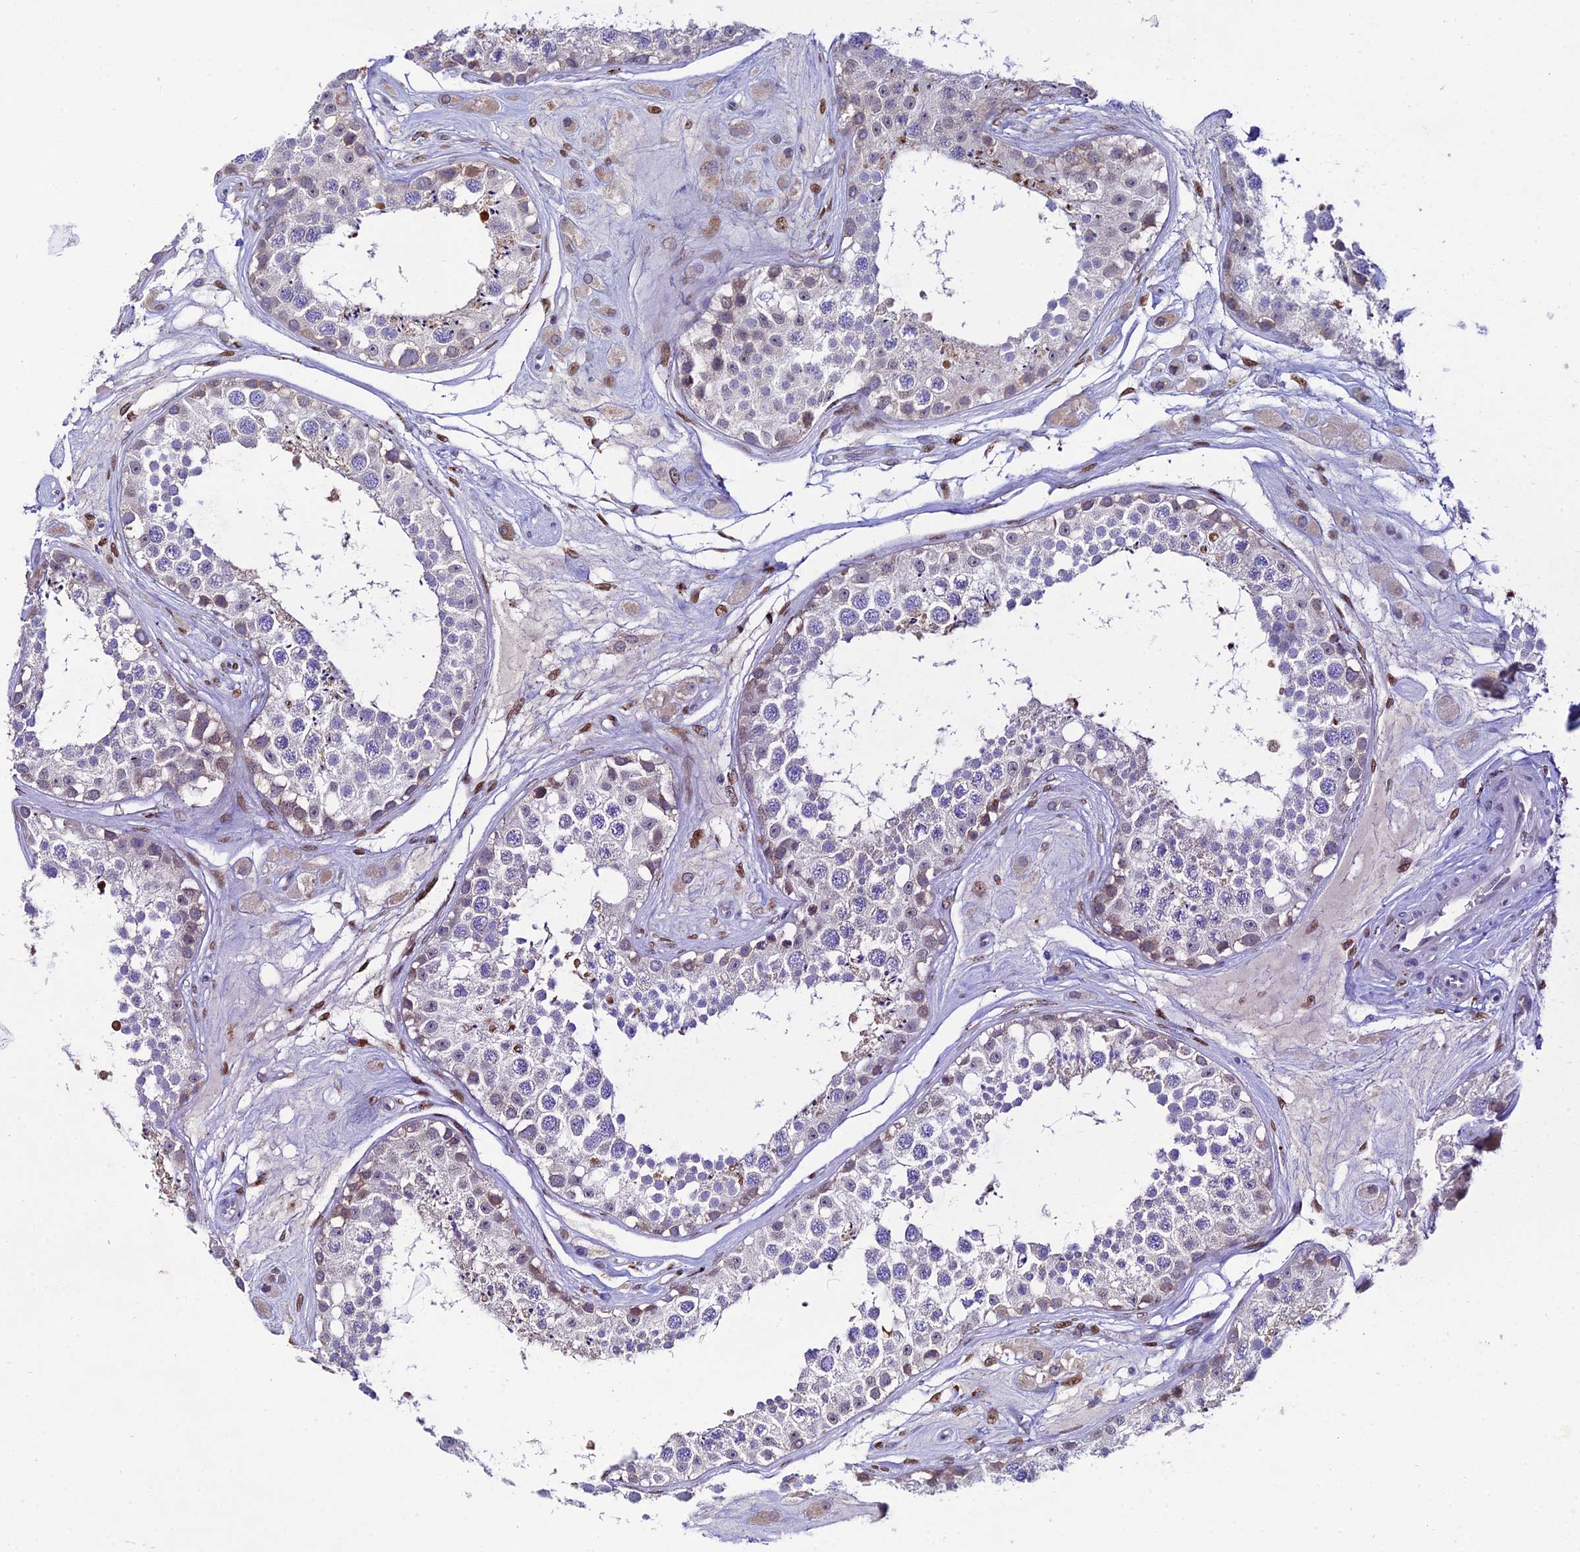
{"staining": {"intensity": "weak", "quantity": "<25%", "location": "cytoplasmic/membranous"}, "tissue": "testis", "cell_type": "Cells in seminiferous ducts", "image_type": "normal", "snomed": [{"axis": "morphology", "description": "Normal tissue, NOS"}, {"axis": "topography", "description": "Testis"}], "caption": "This is a histopathology image of immunohistochemistry (IHC) staining of normal testis, which shows no staining in cells in seminiferous ducts. (Brightfield microscopy of DAB (3,3'-diaminobenzidine) immunohistochemistry (IHC) at high magnification).", "gene": "HIC1", "patient": {"sex": "male", "age": 25}}